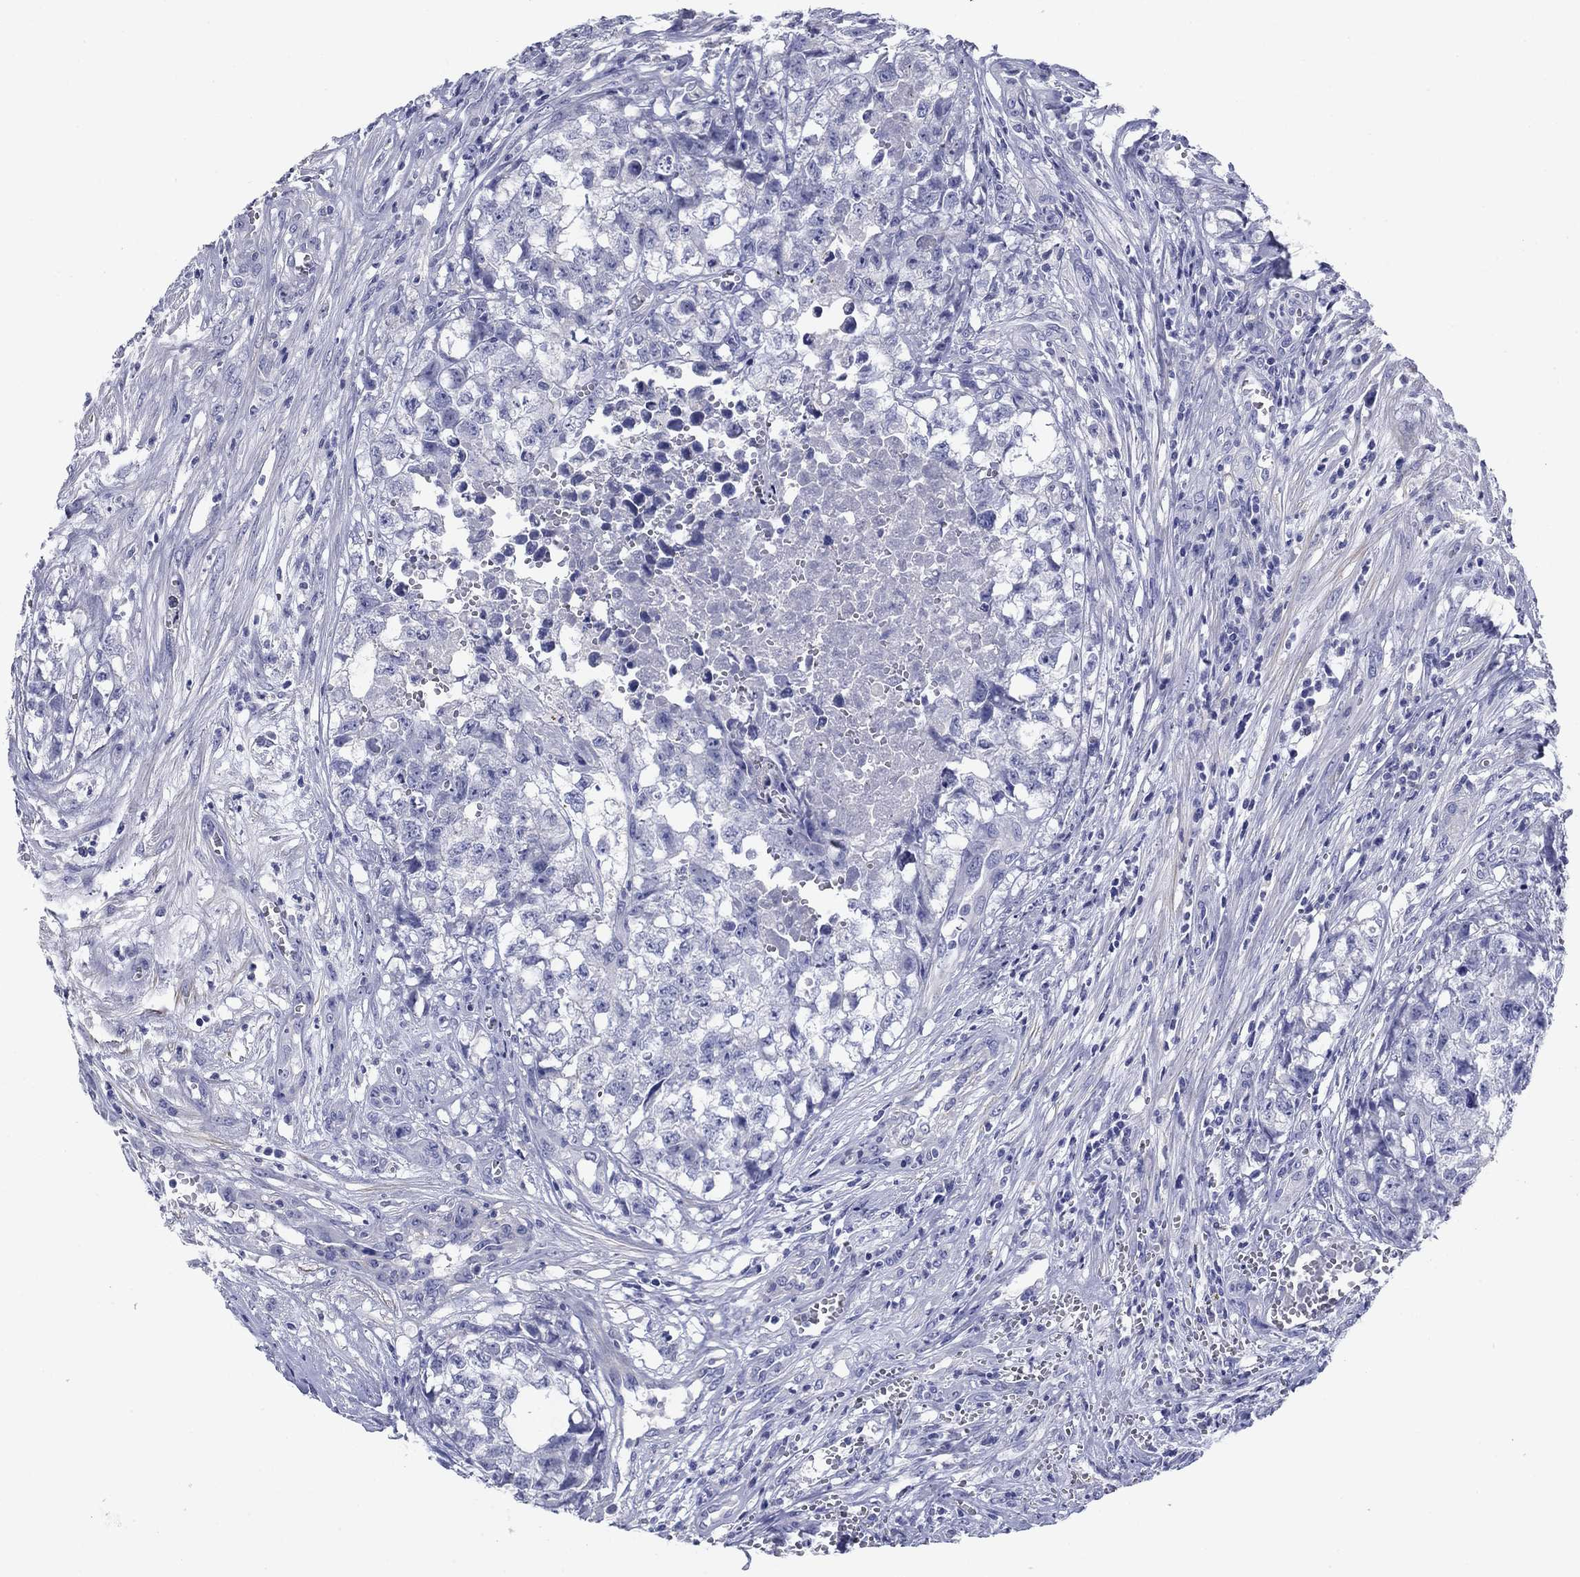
{"staining": {"intensity": "negative", "quantity": "none", "location": "none"}, "tissue": "testis cancer", "cell_type": "Tumor cells", "image_type": "cancer", "snomed": [{"axis": "morphology", "description": "Seminoma, NOS"}, {"axis": "morphology", "description": "Carcinoma, Embryonal, NOS"}, {"axis": "topography", "description": "Testis"}], "caption": "A photomicrograph of testis cancer stained for a protein reveals no brown staining in tumor cells.", "gene": "PRKCG", "patient": {"sex": "male", "age": 22}}